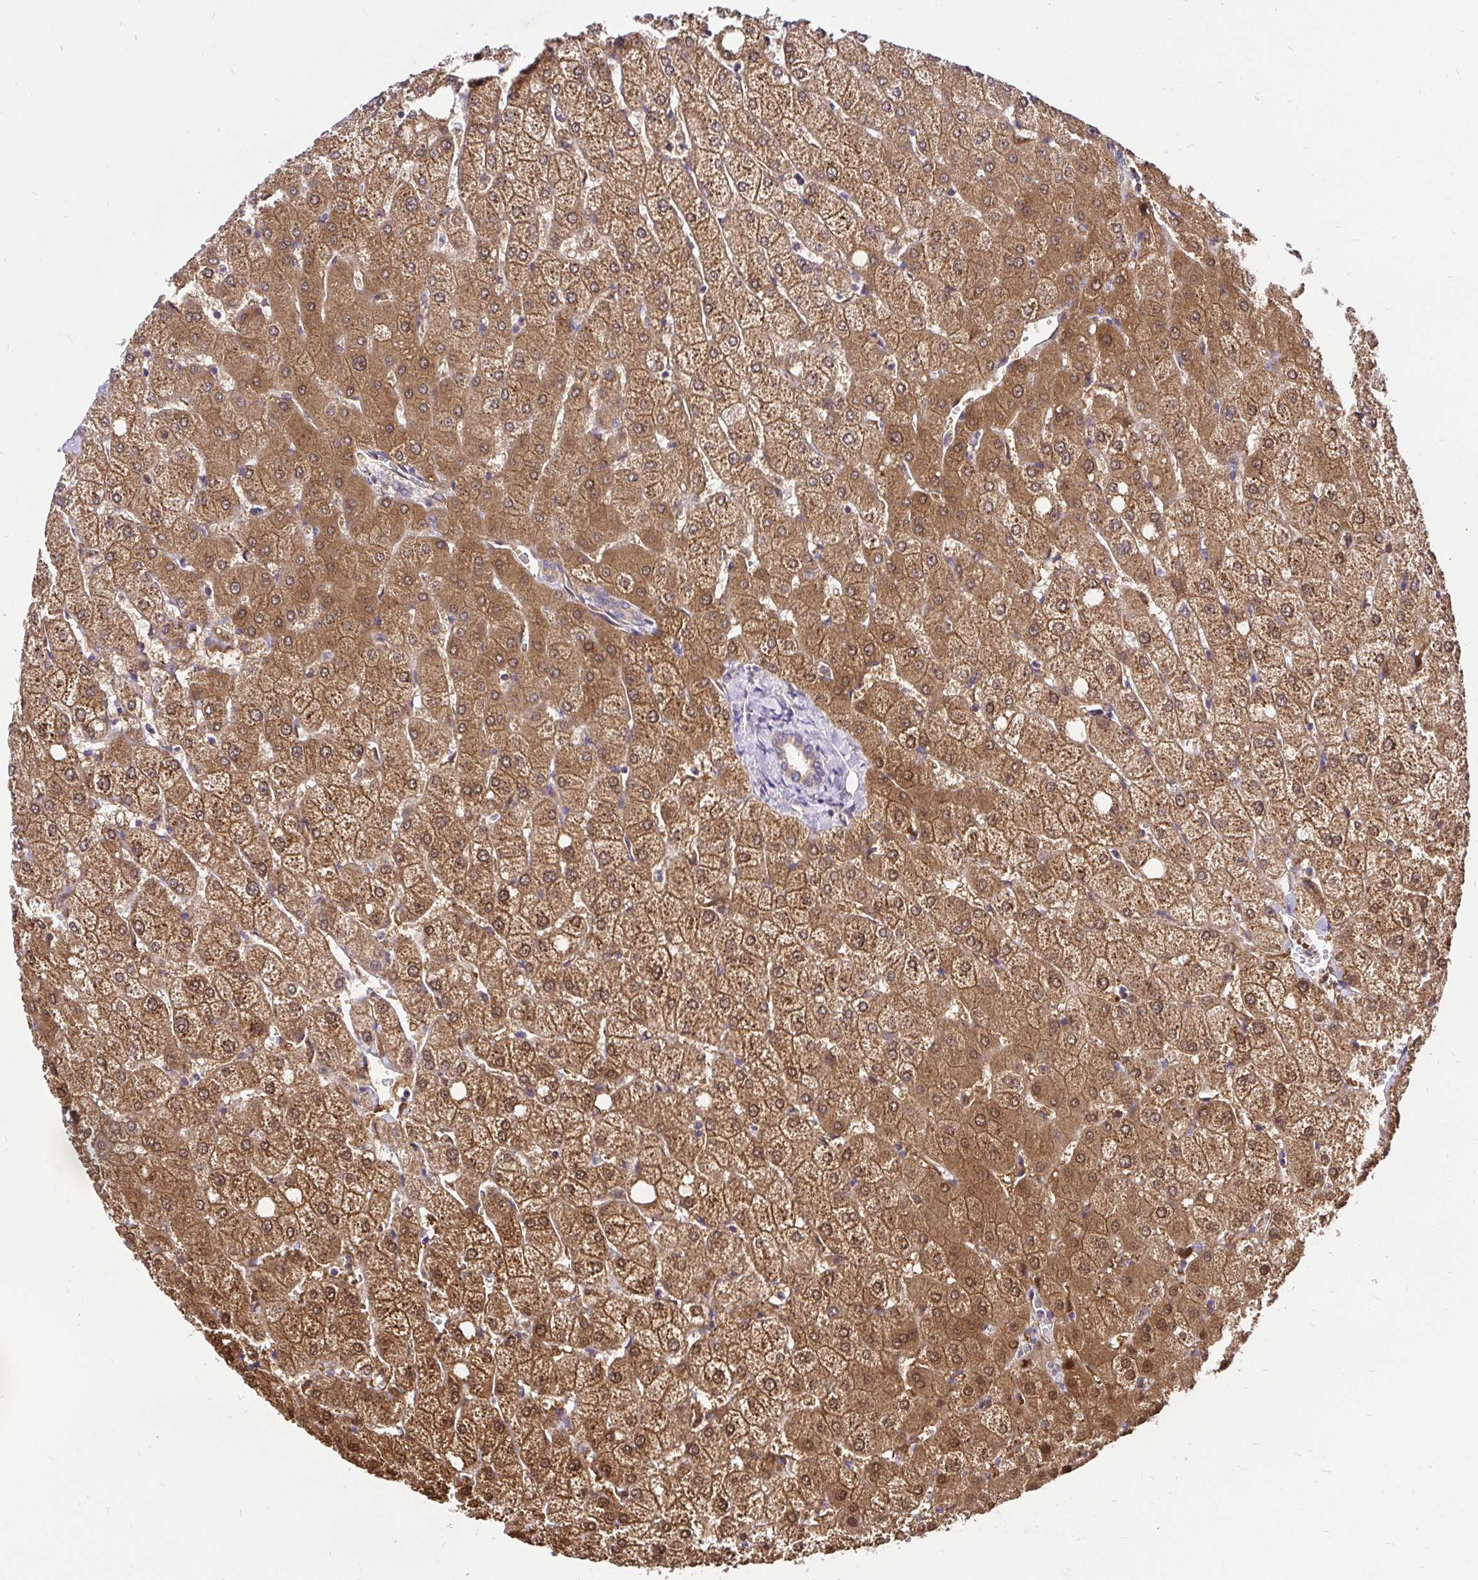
{"staining": {"intensity": "weak", "quantity": ">75%", "location": "cytoplasmic/membranous"}, "tissue": "liver", "cell_type": "Cholangiocytes", "image_type": "normal", "snomed": [{"axis": "morphology", "description": "Normal tissue, NOS"}, {"axis": "topography", "description": "Liver"}], "caption": "DAB (3,3'-diaminobenzidine) immunohistochemical staining of unremarkable human liver exhibits weak cytoplasmic/membranous protein positivity in approximately >75% of cholangiocytes. The protein is stained brown, and the nuclei are stained in blue (DAB (3,3'-diaminobenzidine) IHC with brightfield microscopy, high magnification).", "gene": "CCDC122", "patient": {"sex": "female", "age": 54}}